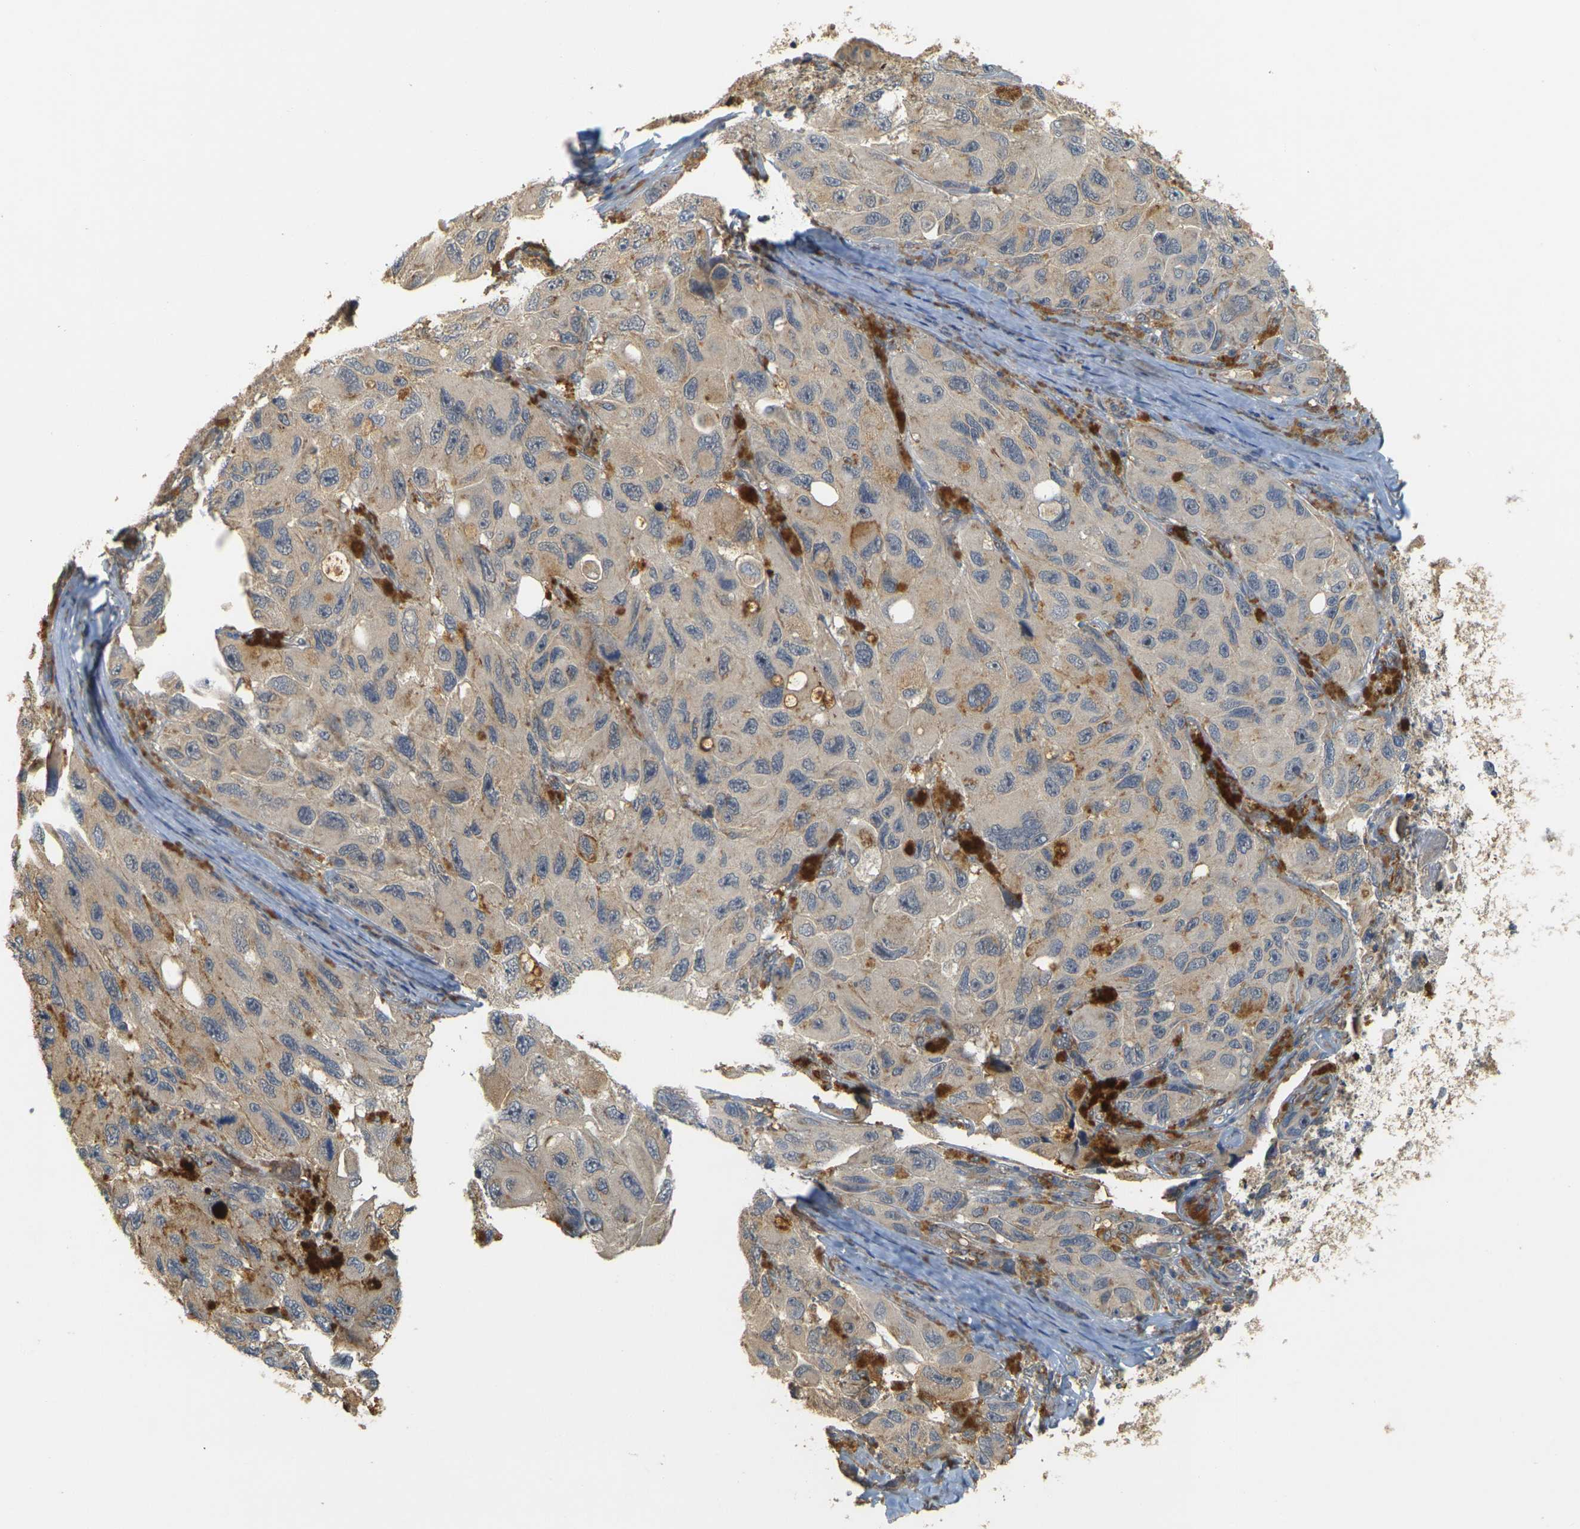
{"staining": {"intensity": "weak", "quantity": "25%-75%", "location": "cytoplasmic/membranous"}, "tissue": "melanoma", "cell_type": "Tumor cells", "image_type": "cancer", "snomed": [{"axis": "morphology", "description": "Malignant melanoma, NOS"}, {"axis": "topography", "description": "Skin"}], "caption": "Malignant melanoma stained with DAB IHC exhibits low levels of weak cytoplasmic/membranous staining in about 25%-75% of tumor cells.", "gene": "MEGF9", "patient": {"sex": "female", "age": 73}}